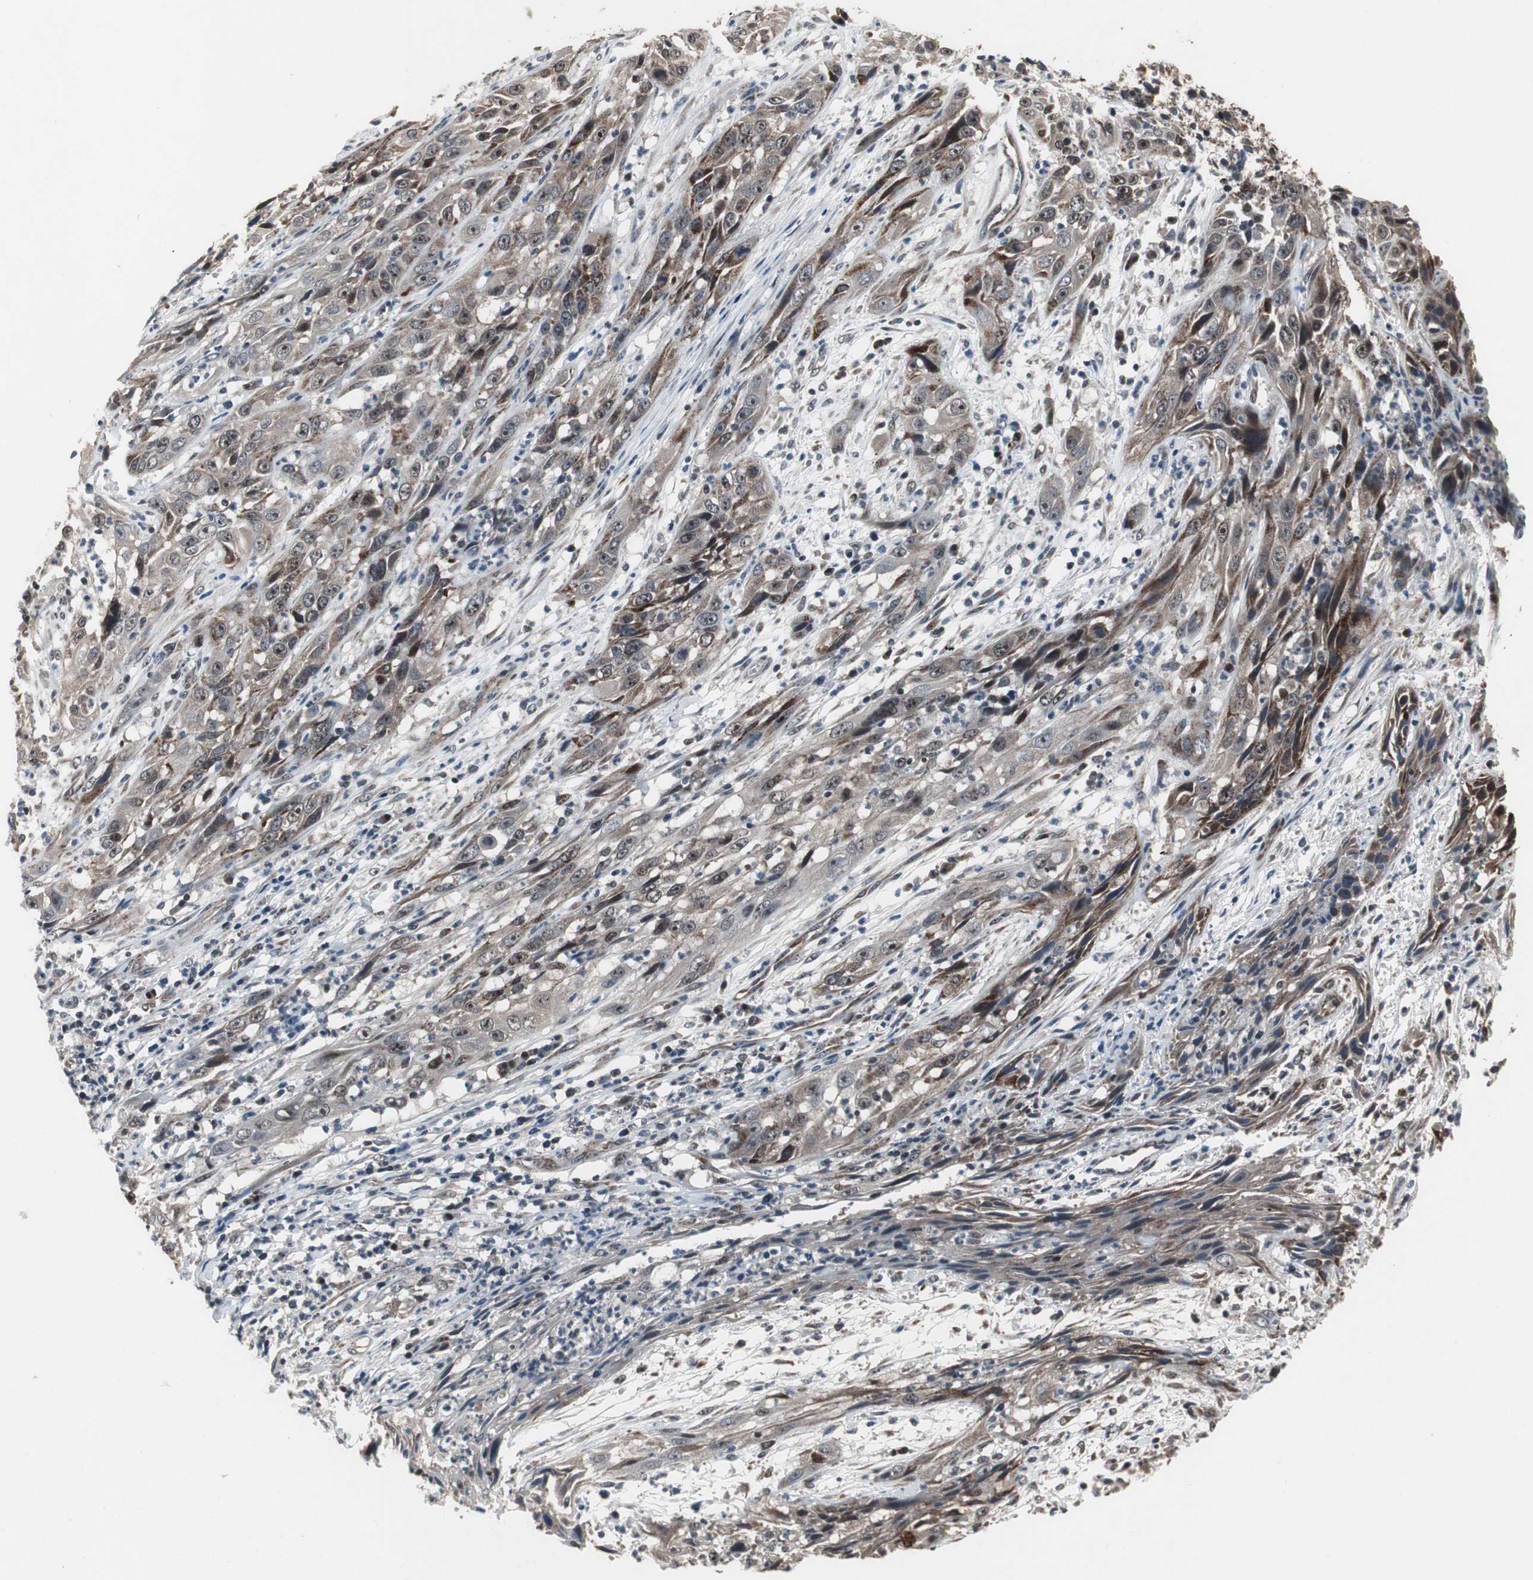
{"staining": {"intensity": "moderate", "quantity": "25%-75%", "location": "cytoplasmic/membranous"}, "tissue": "cervical cancer", "cell_type": "Tumor cells", "image_type": "cancer", "snomed": [{"axis": "morphology", "description": "Squamous cell carcinoma, NOS"}, {"axis": "topography", "description": "Cervix"}], "caption": "The micrograph displays immunohistochemical staining of squamous cell carcinoma (cervical). There is moderate cytoplasmic/membranous staining is identified in approximately 25%-75% of tumor cells.", "gene": "MRPL40", "patient": {"sex": "female", "age": 32}}